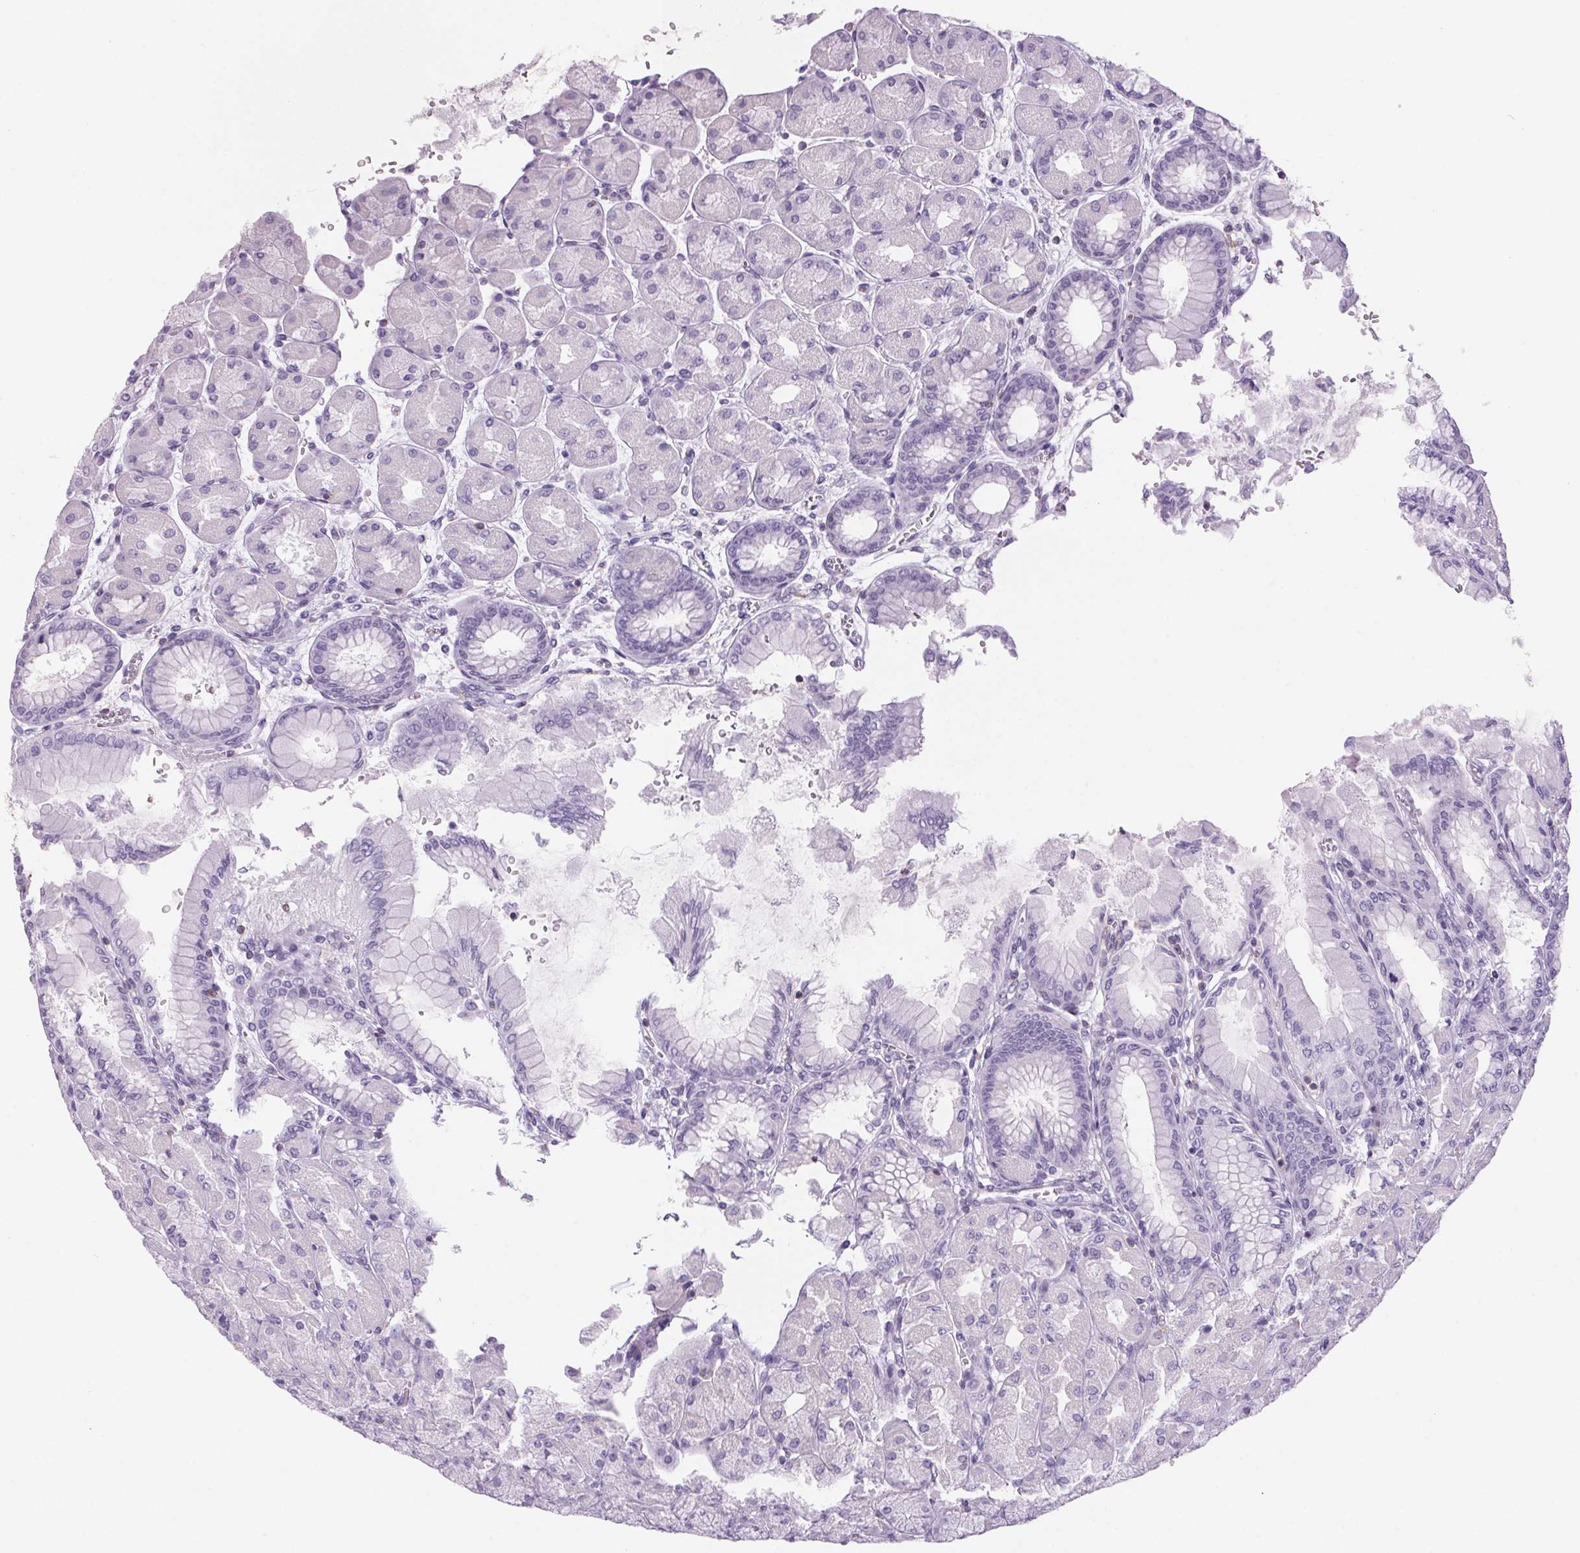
{"staining": {"intensity": "negative", "quantity": "none", "location": "none"}, "tissue": "stomach", "cell_type": "Glandular cells", "image_type": "normal", "snomed": [{"axis": "morphology", "description": "Normal tissue, NOS"}, {"axis": "topography", "description": "Stomach, upper"}], "caption": "DAB immunohistochemical staining of unremarkable stomach shows no significant positivity in glandular cells. (Stains: DAB immunohistochemistry (IHC) with hematoxylin counter stain, Microscopy: brightfield microscopy at high magnification).", "gene": "S100A2", "patient": {"sex": "female", "age": 56}}